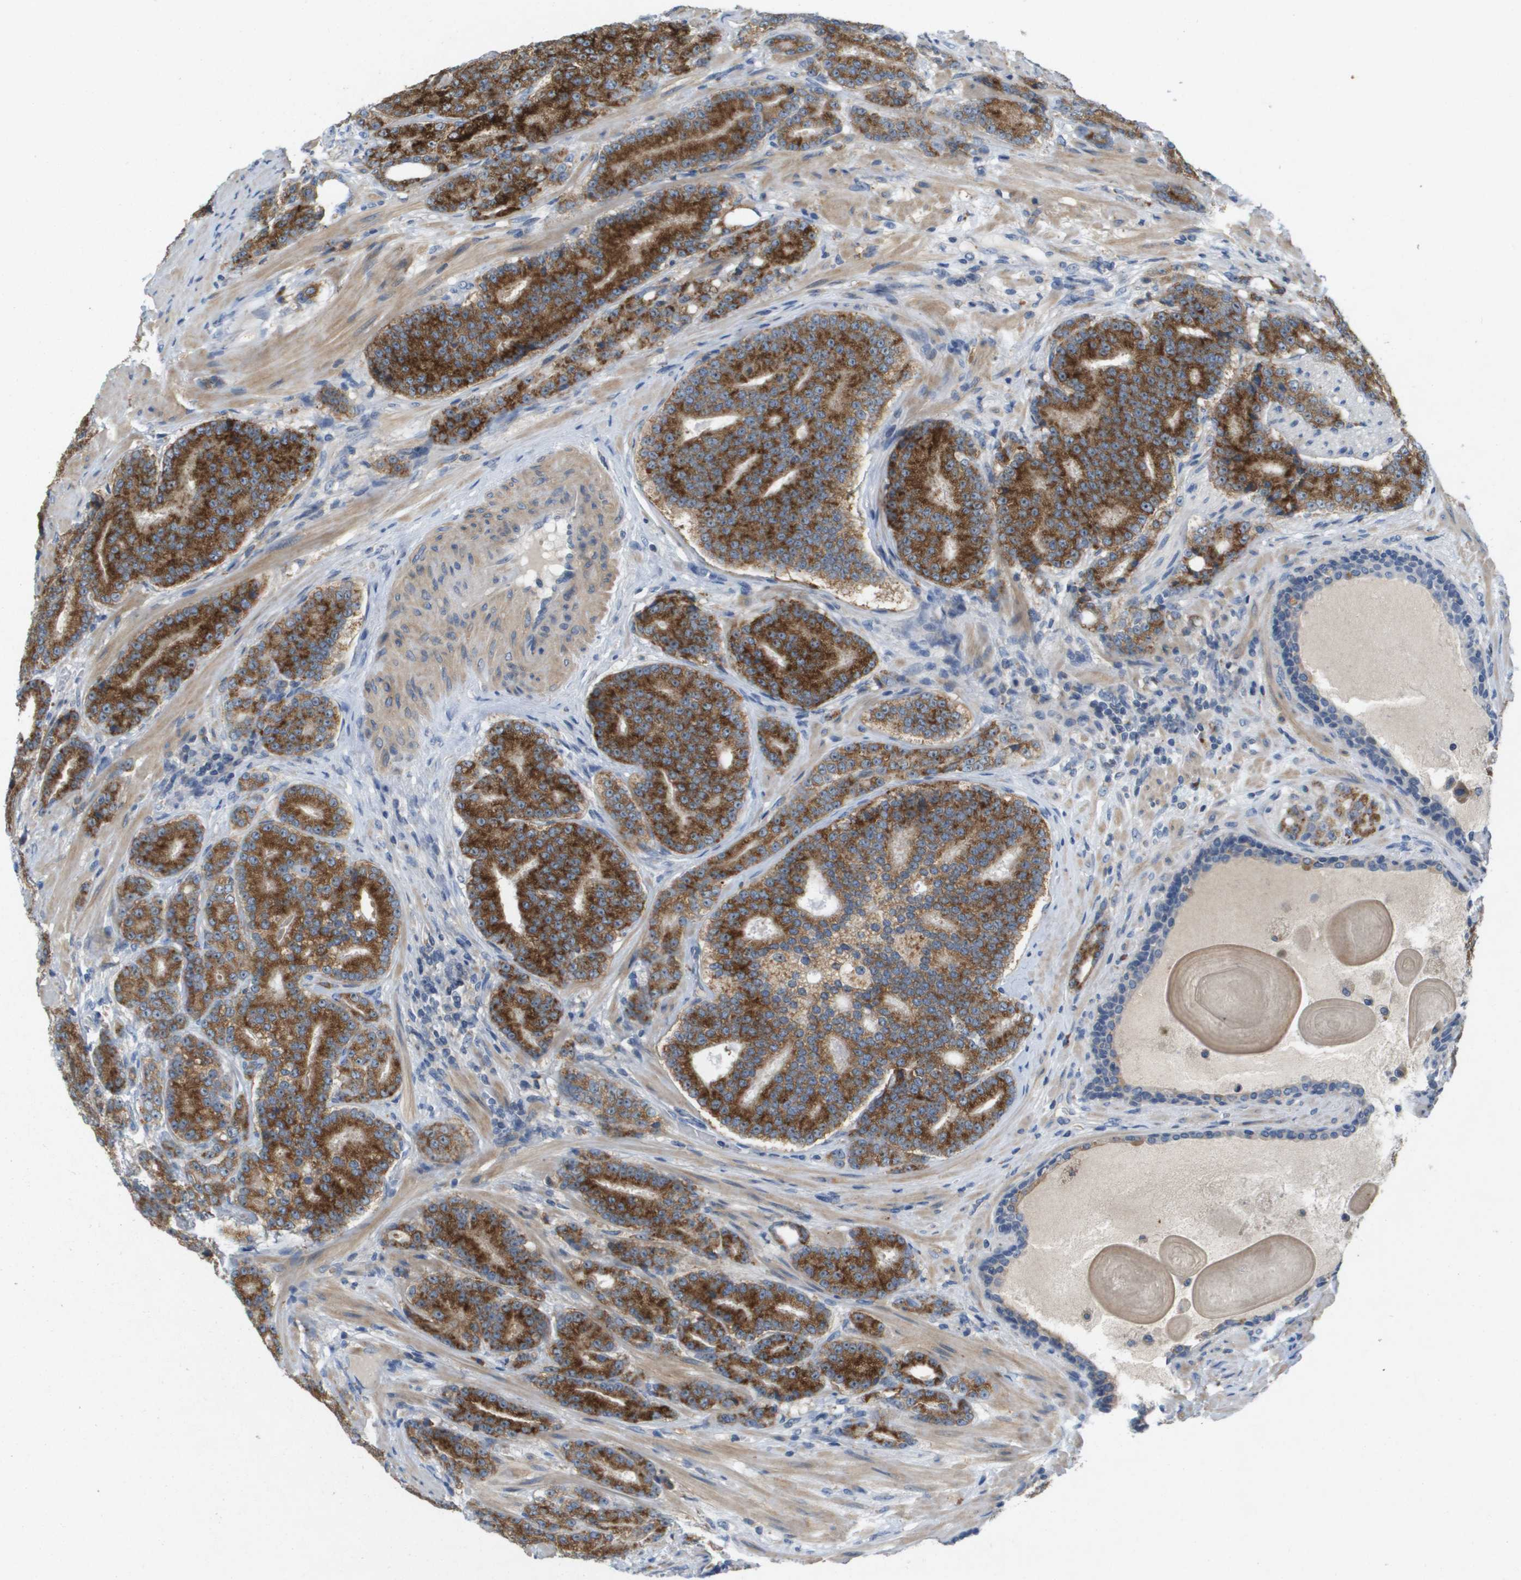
{"staining": {"intensity": "strong", "quantity": ">75%", "location": "cytoplasmic/membranous,nuclear"}, "tissue": "prostate cancer", "cell_type": "Tumor cells", "image_type": "cancer", "snomed": [{"axis": "morphology", "description": "Adenocarcinoma, High grade"}, {"axis": "topography", "description": "Prostate"}], "caption": "DAB immunohistochemical staining of human prostate cancer (adenocarcinoma (high-grade)) exhibits strong cytoplasmic/membranous and nuclear protein staining in approximately >75% of tumor cells.", "gene": "B3GNT5", "patient": {"sex": "male", "age": 61}}